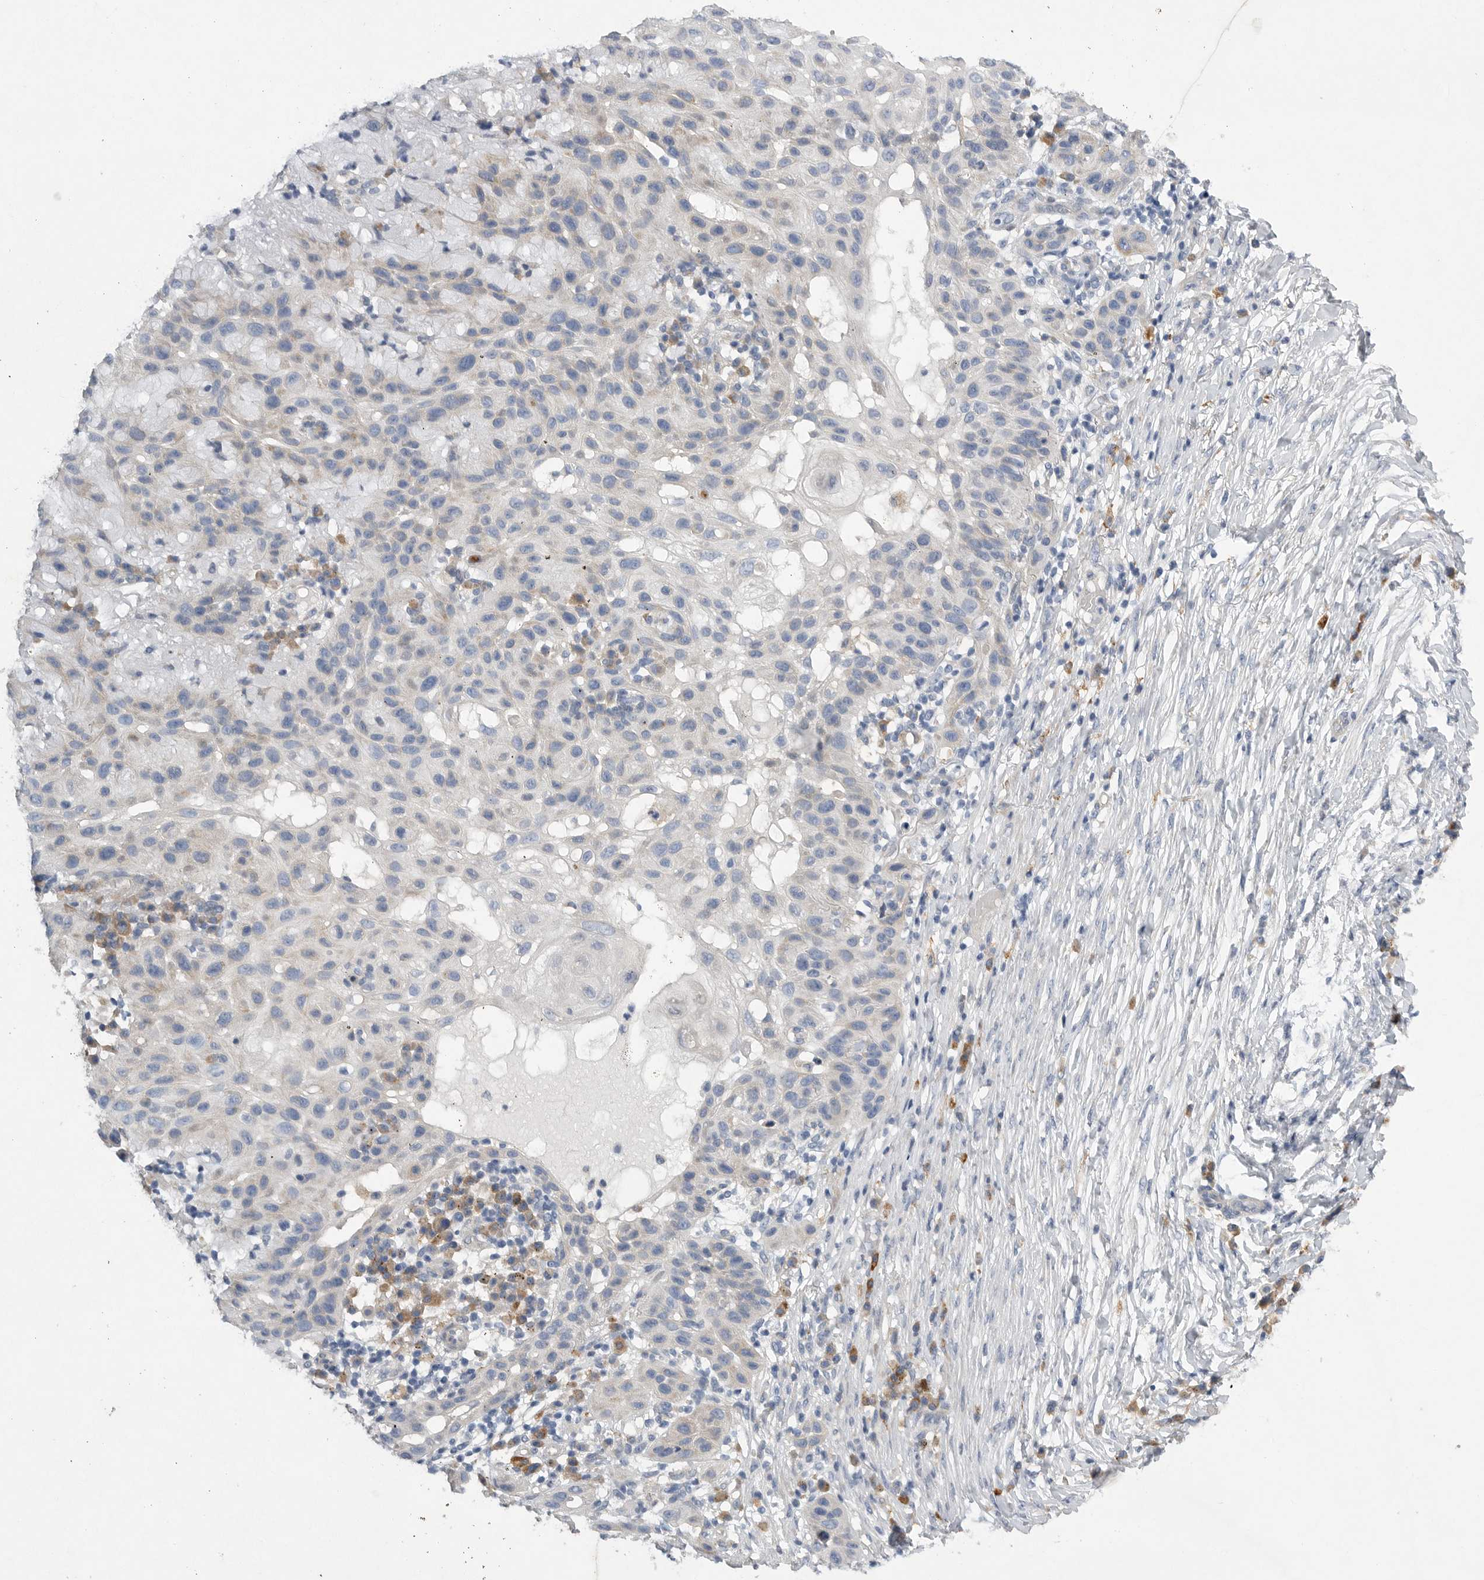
{"staining": {"intensity": "negative", "quantity": "none", "location": "none"}, "tissue": "skin cancer", "cell_type": "Tumor cells", "image_type": "cancer", "snomed": [{"axis": "morphology", "description": "Normal tissue, NOS"}, {"axis": "morphology", "description": "Squamous cell carcinoma, NOS"}, {"axis": "topography", "description": "Skin"}], "caption": "Skin cancer stained for a protein using immunohistochemistry demonstrates no positivity tumor cells.", "gene": "EDEM3", "patient": {"sex": "female", "age": 96}}